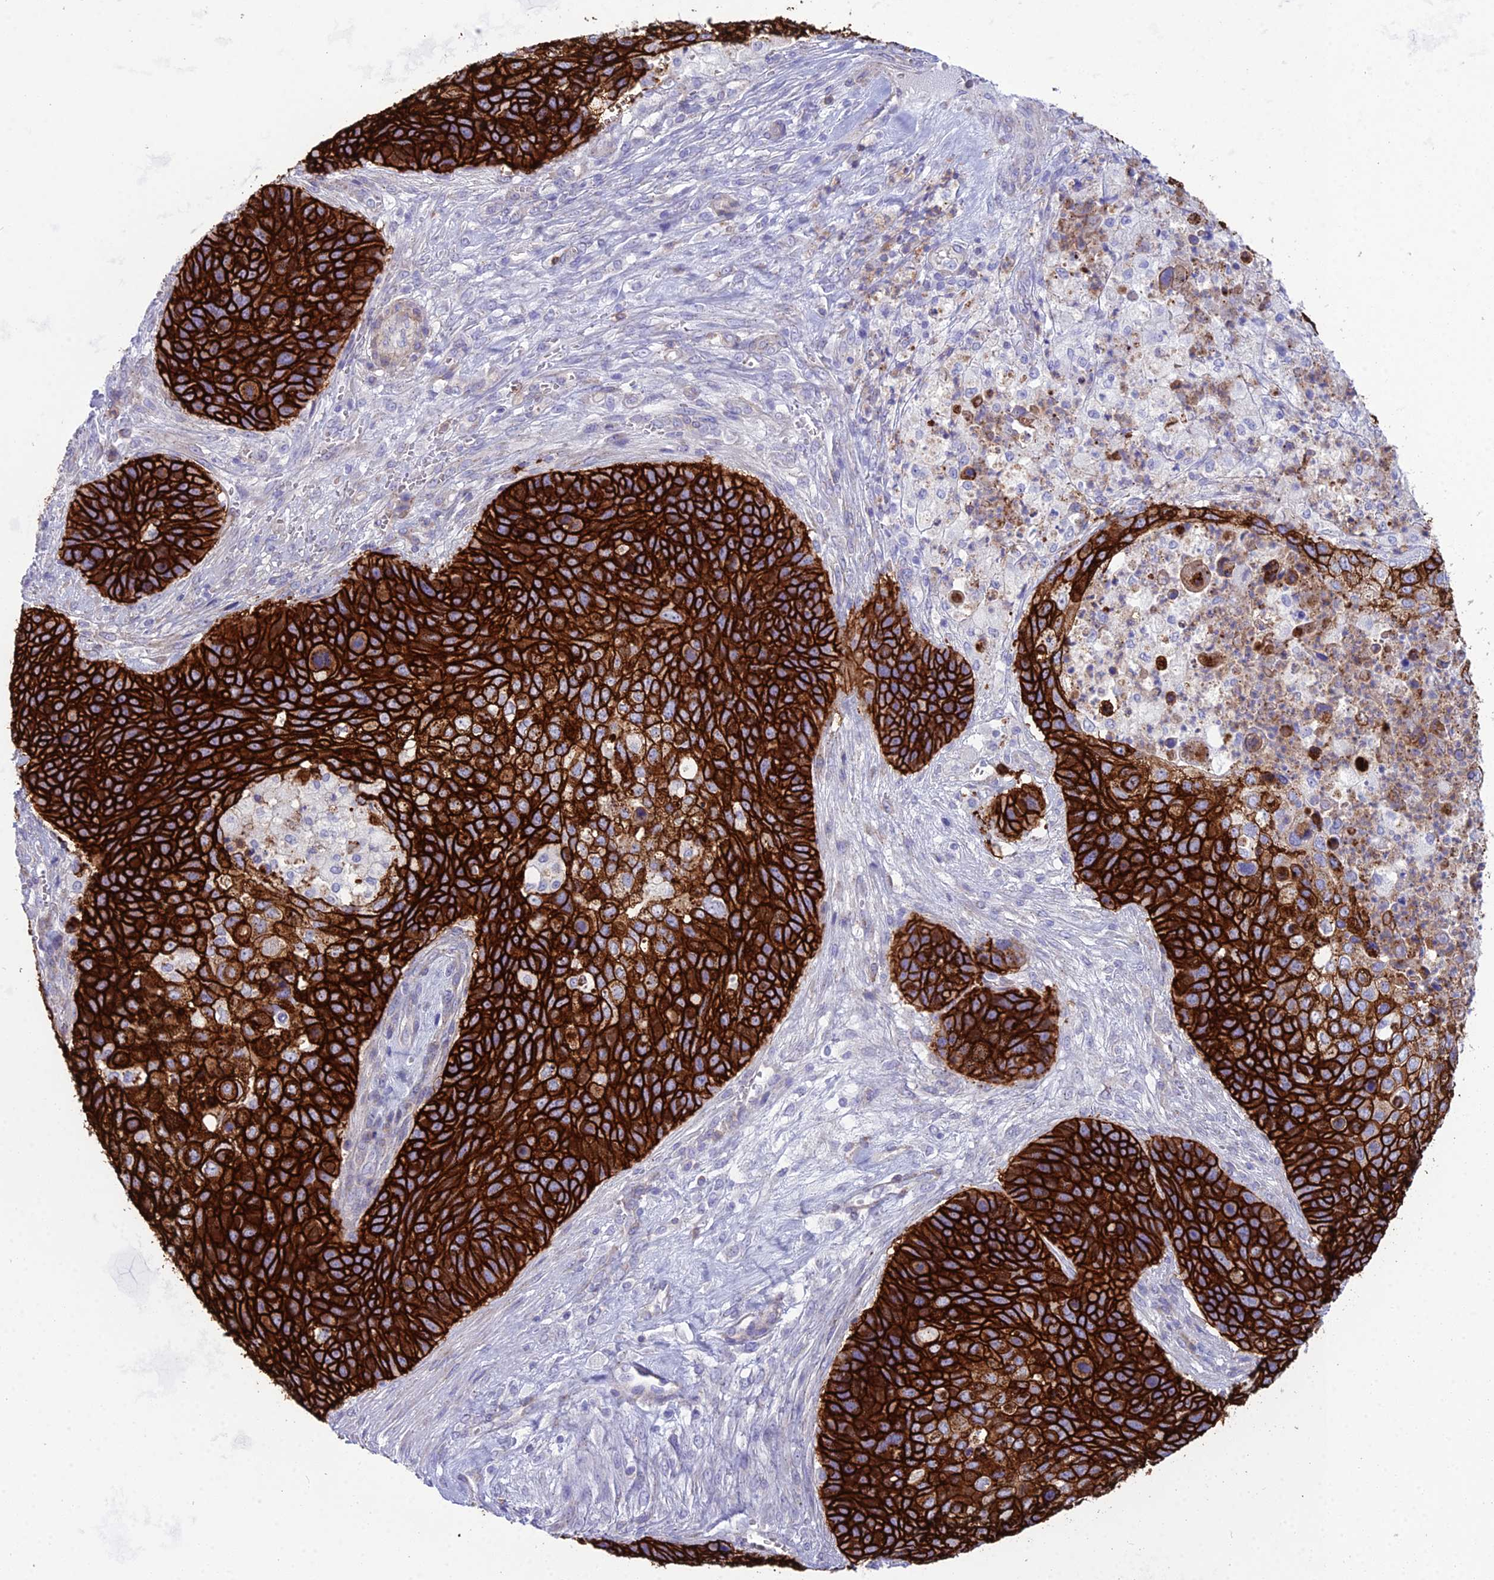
{"staining": {"intensity": "strong", "quantity": ">75%", "location": "cytoplasmic/membranous"}, "tissue": "skin cancer", "cell_type": "Tumor cells", "image_type": "cancer", "snomed": [{"axis": "morphology", "description": "Basal cell carcinoma"}, {"axis": "topography", "description": "Skin"}], "caption": "There is high levels of strong cytoplasmic/membranous staining in tumor cells of basal cell carcinoma (skin), as demonstrated by immunohistochemical staining (brown color).", "gene": "OR1Q1", "patient": {"sex": "female", "age": 74}}